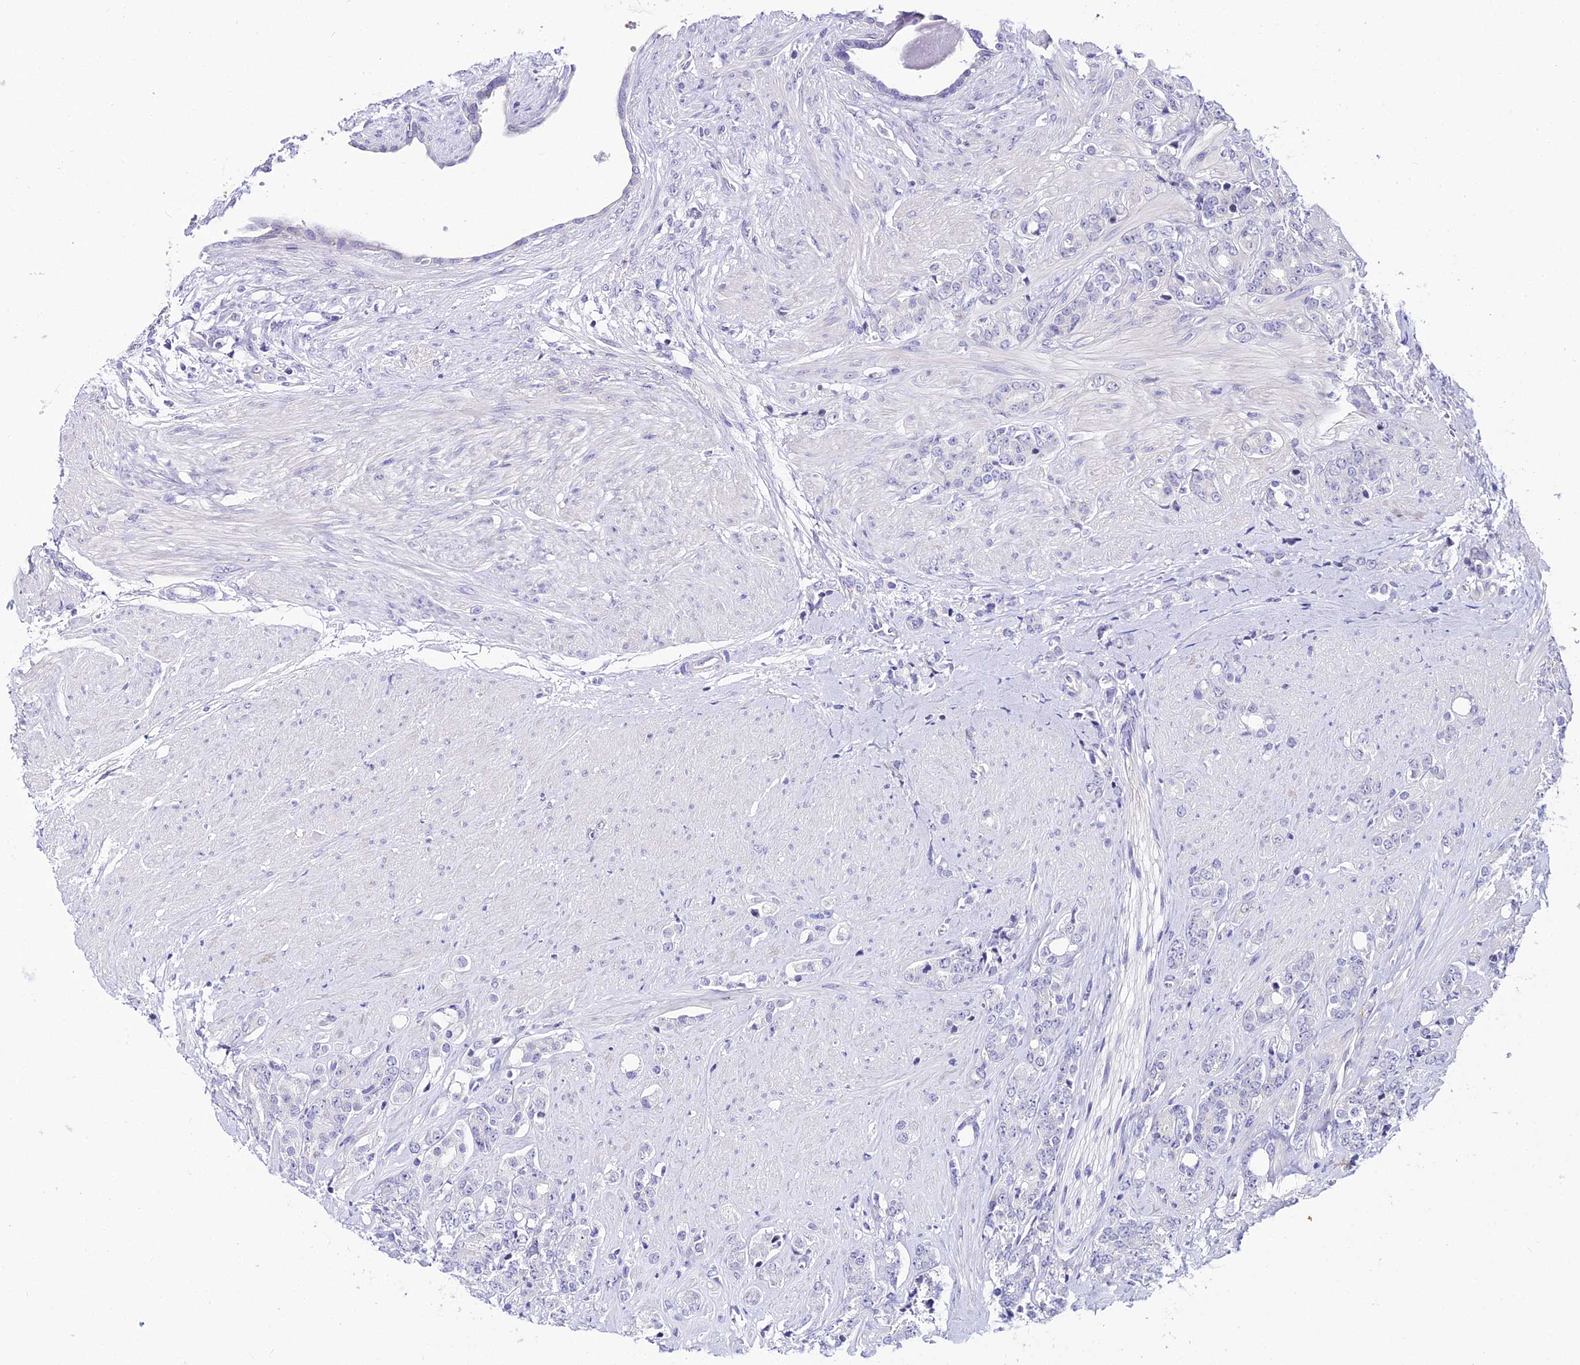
{"staining": {"intensity": "negative", "quantity": "none", "location": "none"}, "tissue": "prostate cancer", "cell_type": "Tumor cells", "image_type": "cancer", "snomed": [{"axis": "morphology", "description": "Adenocarcinoma, High grade"}, {"axis": "topography", "description": "Prostate"}], "caption": "An immunohistochemistry histopathology image of high-grade adenocarcinoma (prostate) is shown. There is no staining in tumor cells of high-grade adenocarcinoma (prostate).", "gene": "SHQ1", "patient": {"sex": "male", "age": 62}}